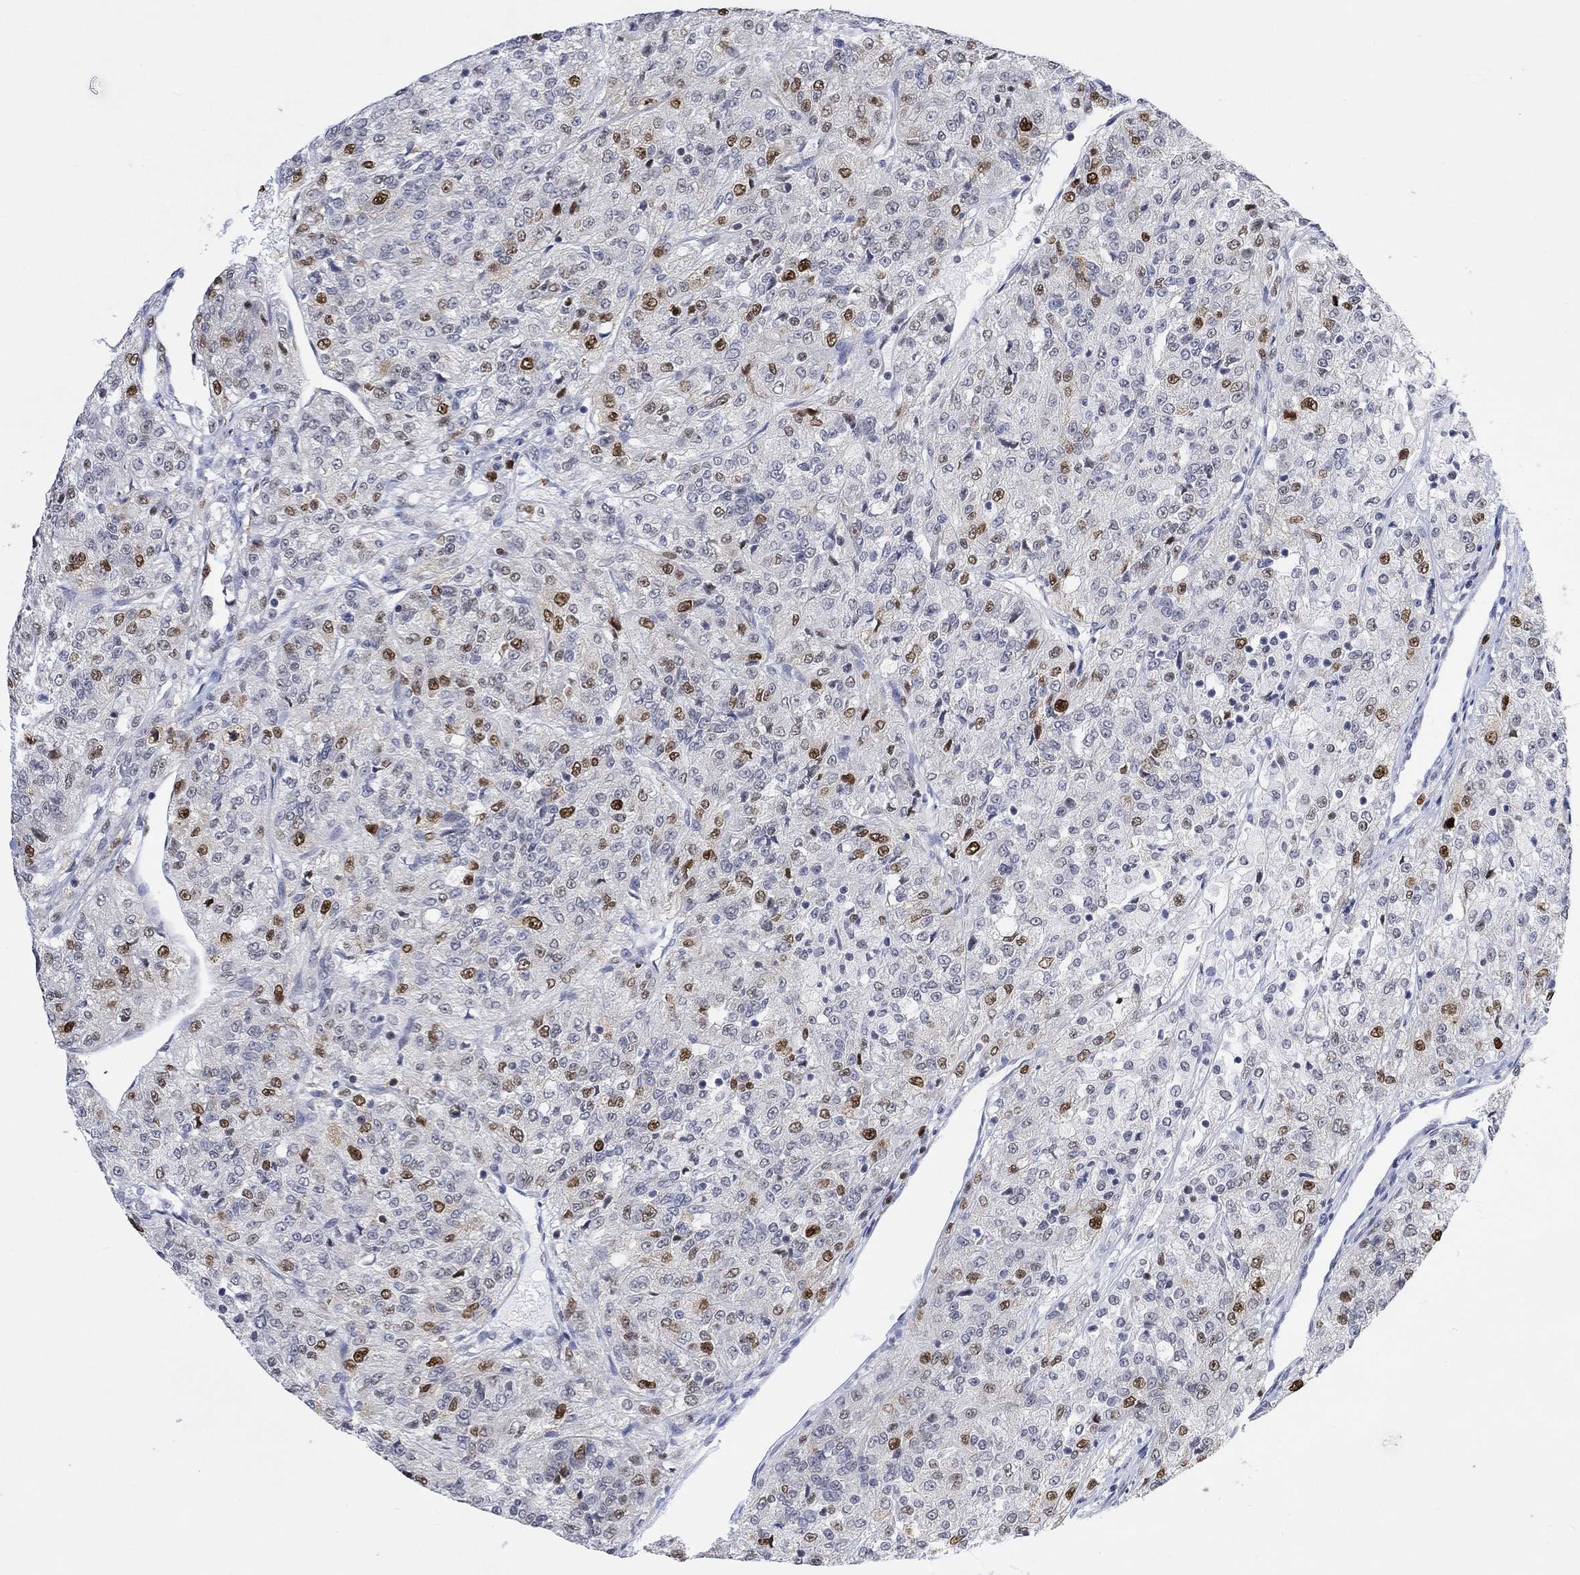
{"staining": {"intensity": "strong", "quantity": "<25%", "location": "nuclear"}, "tissue": "renal cancer", "cell_type": "Tumor cells", "image_type": "cancer", "snomed": [{"axis": "morphology", "description": "Adenocarcinoma, NOS"}, {"axis": "topography", "description": "Kidney"}], "caption": "High-magnification brightfield microscopy of renal cancer (adenocarcinoma) stained with DAB (brown) and counterstained with hematoxylin (blue). tumor cells exhibit strong nuclear expression is seen in approximately<25% of cells. (brown staining indicates protein expression, while blue staining denotes nuclei).", "gene": "RAD54L2", "patient": {"sex": "female", "age": 63}}